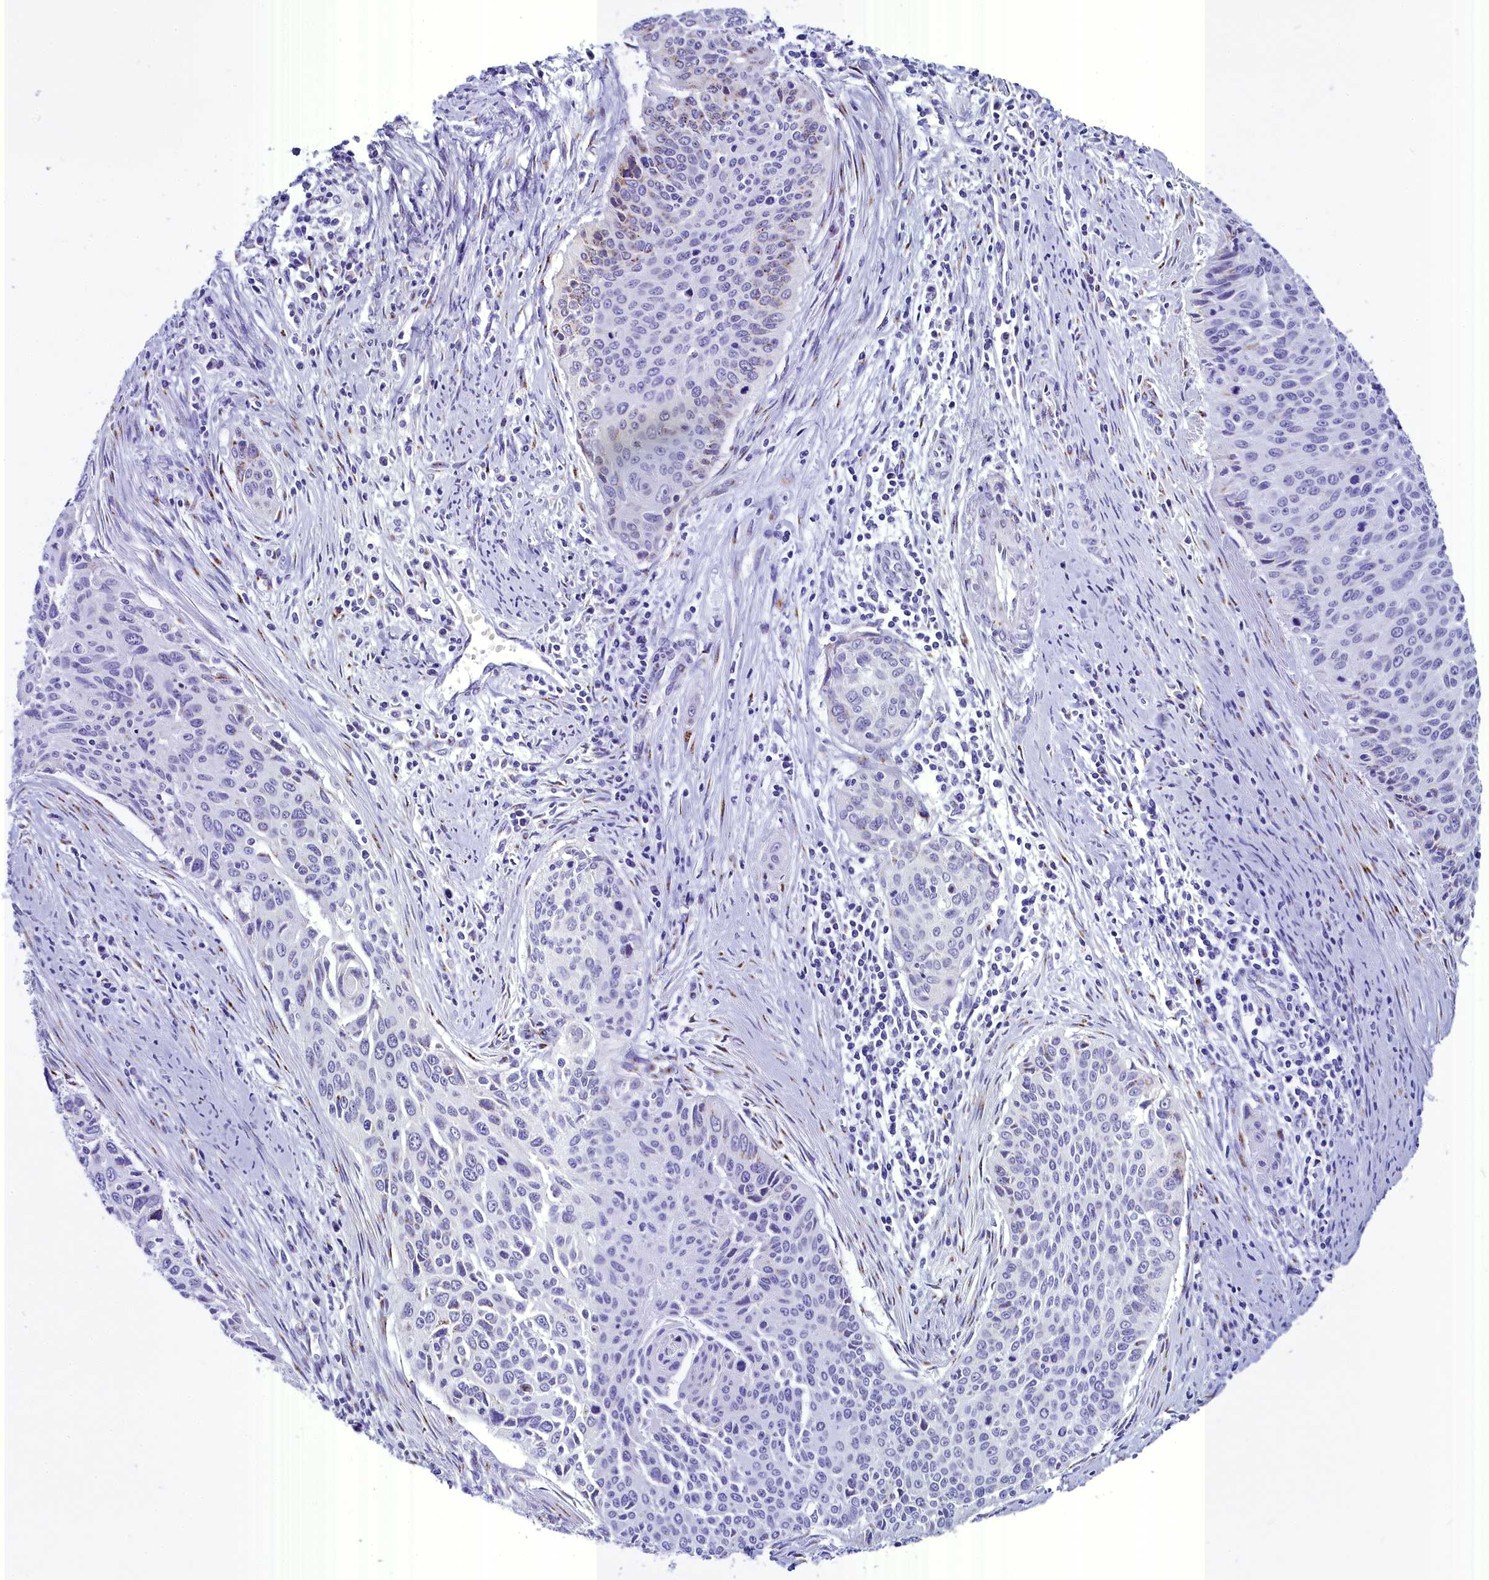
{"staining": {"intensity": "negative", "quantity": "none", "location": "none"}, "tissue": "cervical cancer", "cell_type": "Tumor cells", "image_type": "cancer", "snomed": [{"axis": "morphology", "description": "Squamous cell carcinoma, NOS"}, {"axis": "topography", "description": "Cervix"}], "caption": "Tumor cells are negative for brown protein staining in squamous cell carcinoma (cervical).", "gene": "AP3B2", "patient": {"sex": "female", "age": 55}}